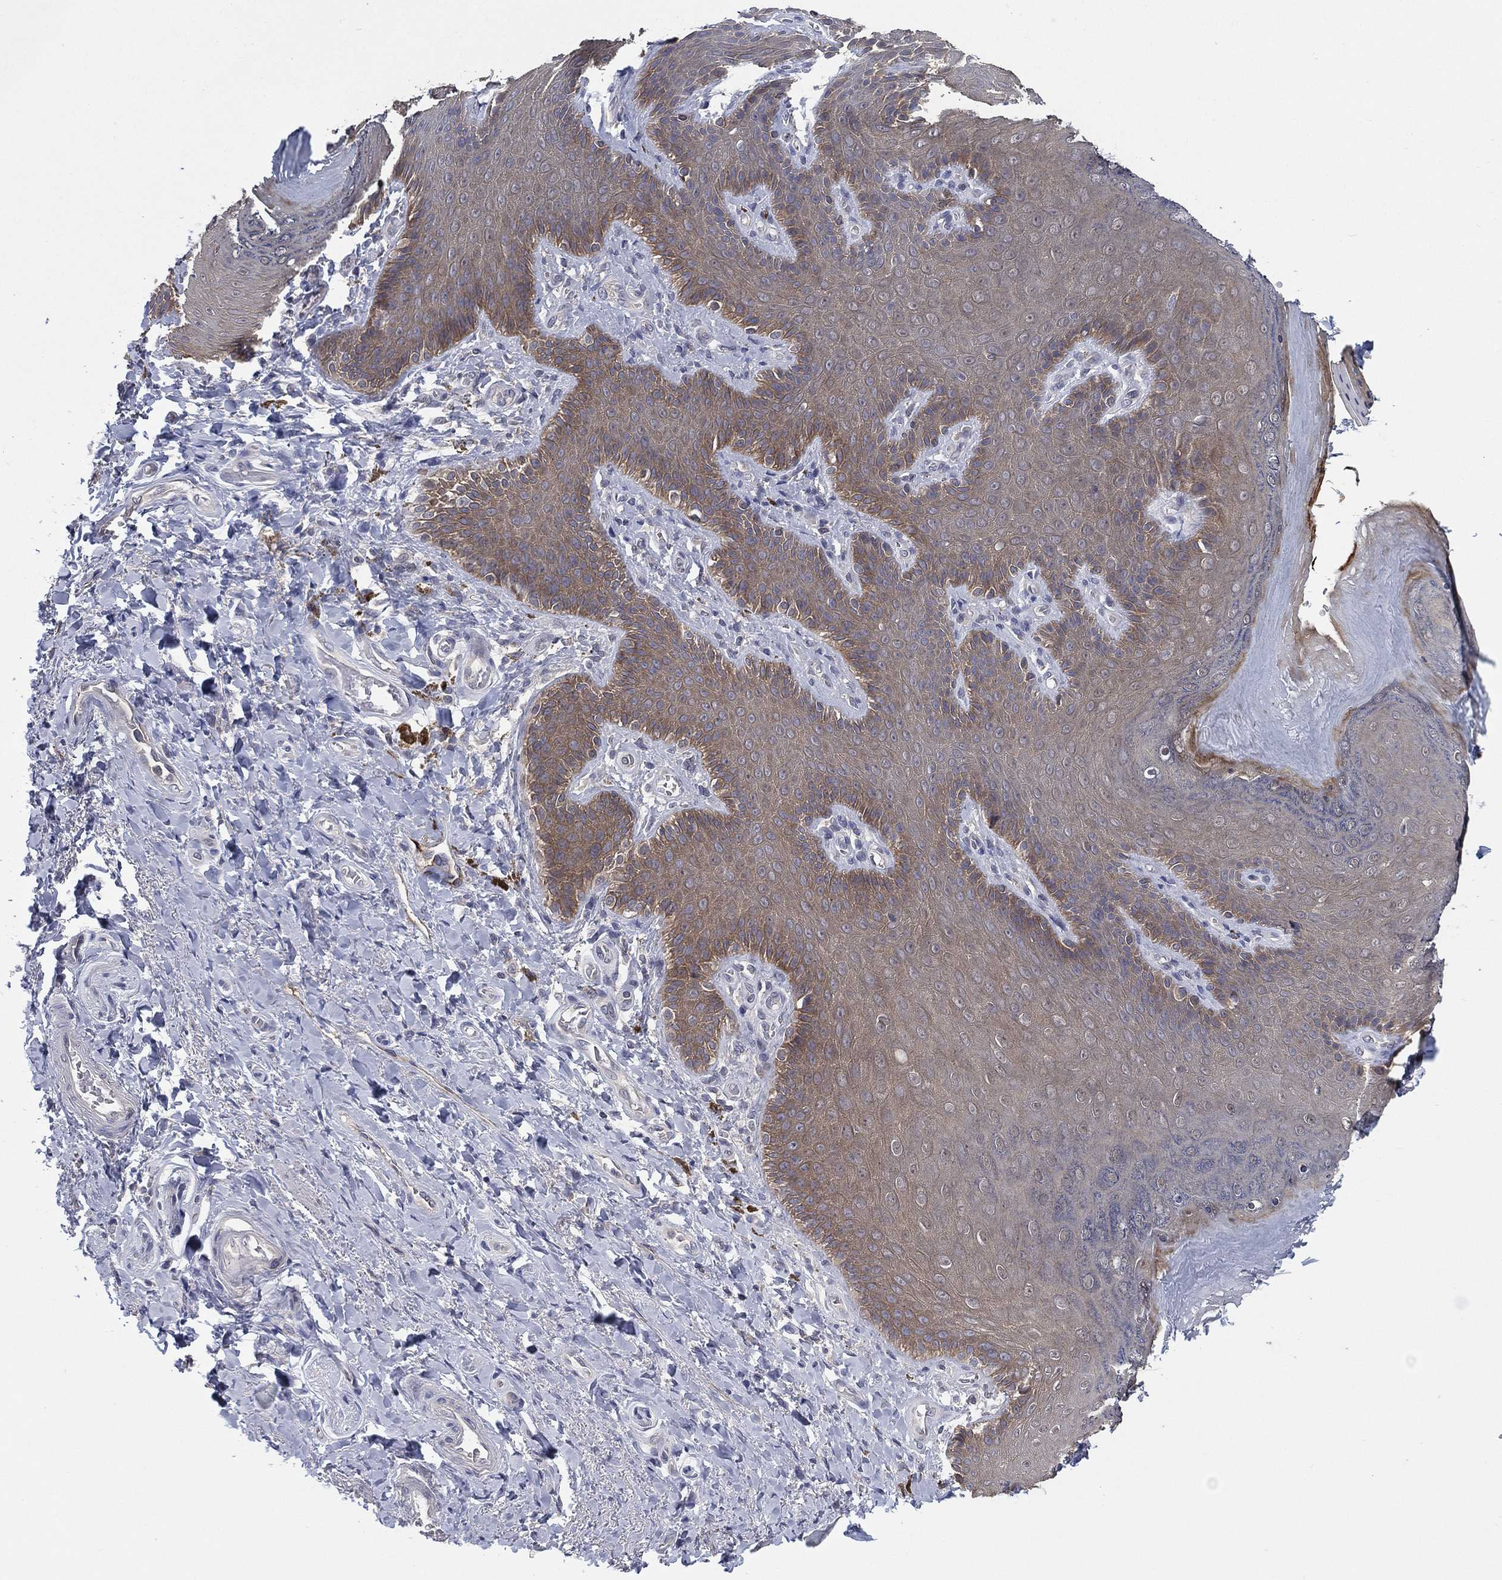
{"staining": {"intensity": "negative", "quantity": "none", "location": "none"}, "tissue": "adipose tissue", "cell_type": "Adipocytes", "image_type": "normal", "snomed": [{"axis": "morphology", "description": "Normal tissue, NOS"}, {"axis": "topography", "description": "Anal"}, {"axis": "topography", "description": "Peripheral nerve tissue"}], "caption": "Adipocytes show no significant protein positivity in benign adipose tissue. The staining is performed using DAB brown chromogen with nuclei counter-stained in using hematoxylin.", "gene": "MPP7", "patient": {"sex": "male", "age": 53}}